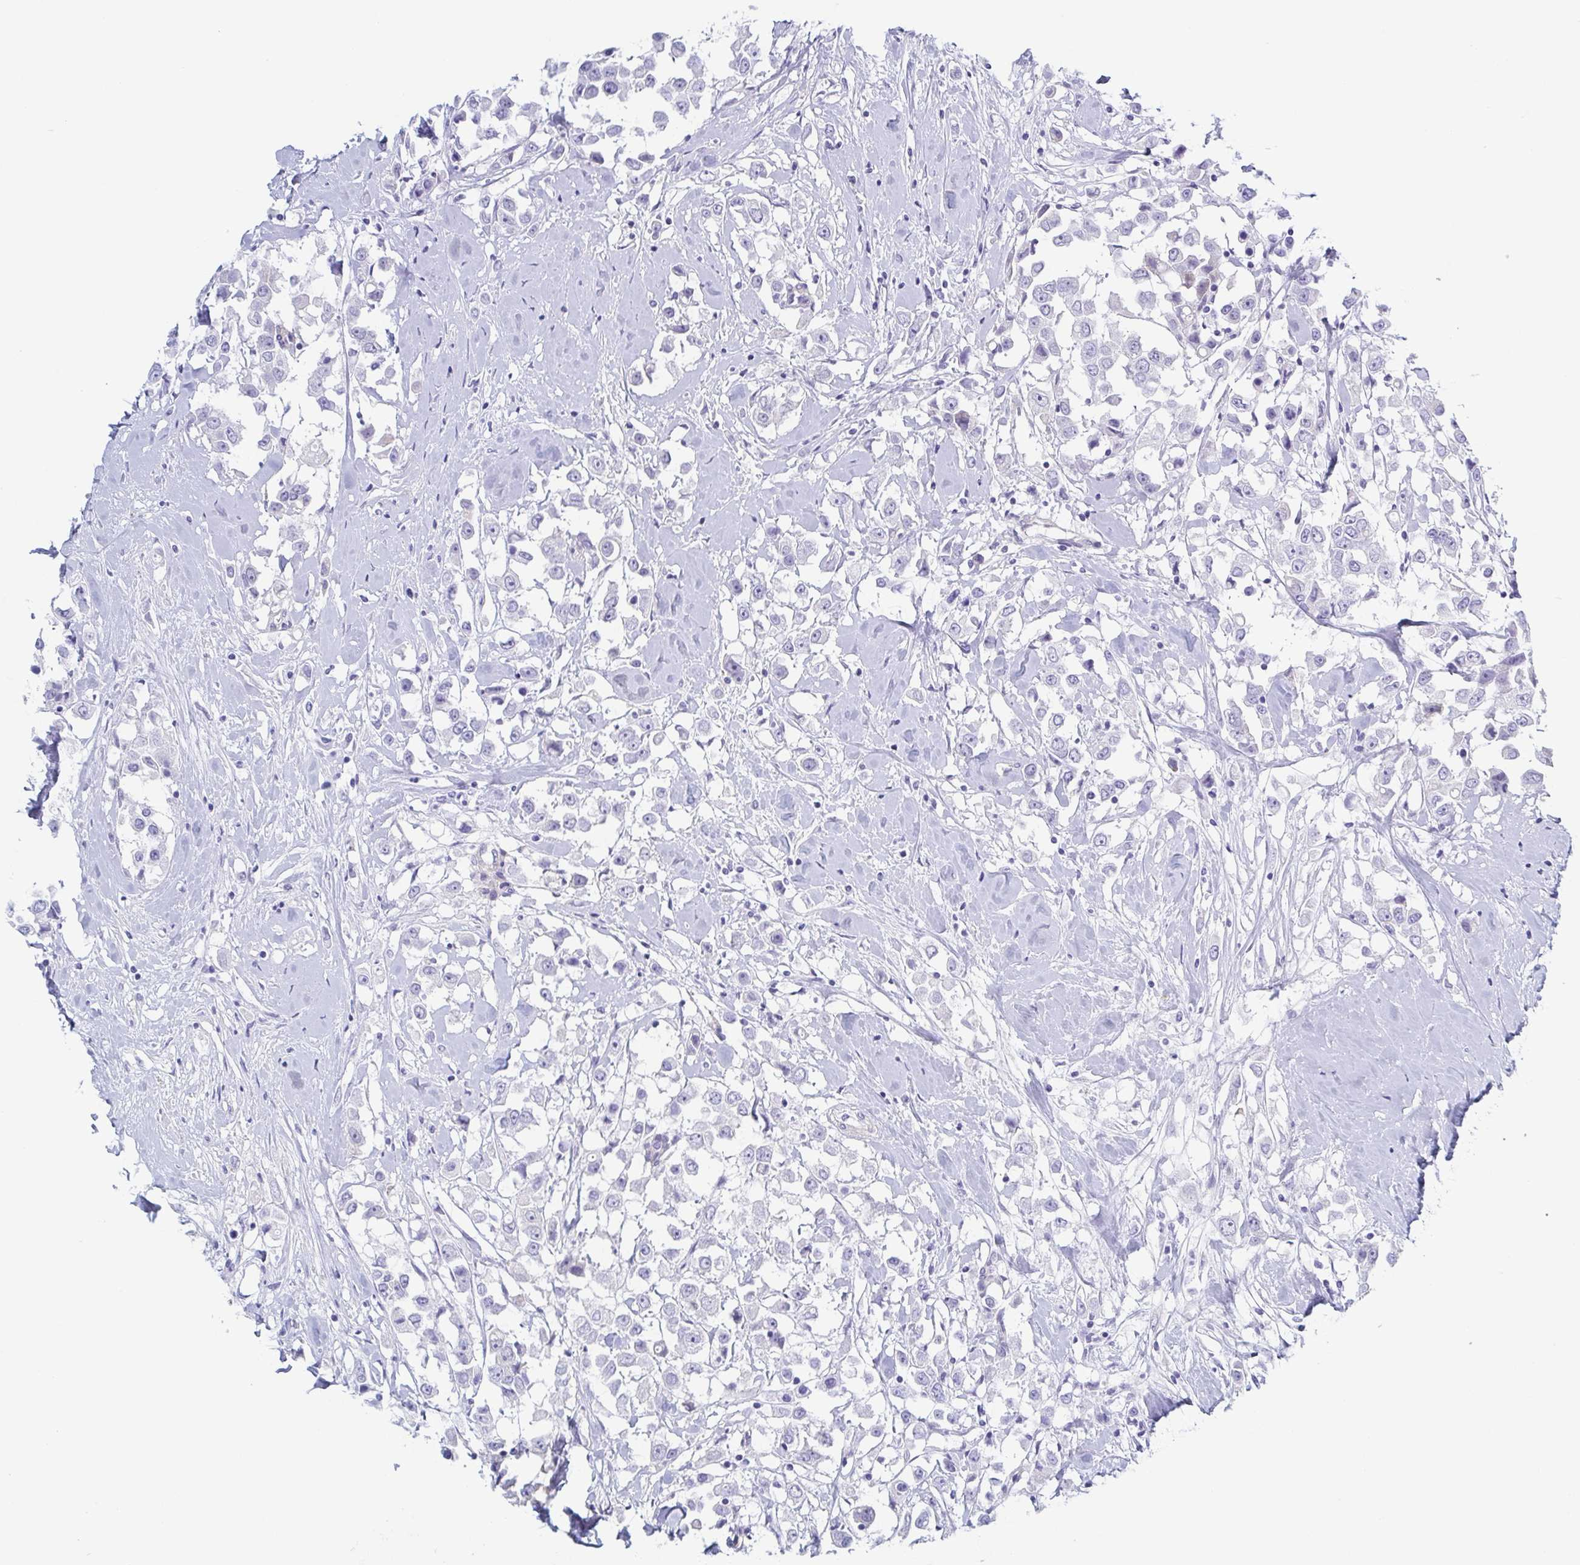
{"staining": {"intensity": "negative", "quantity": "none", "location": "none"}, "tissue": "breast cancer", "cell_type": "Tumor cells", "image_type": "cancer", "snomed": [{"axis": "morphology", "description": "Duct carcinoma"}, {"axis": "topography", "description": "Breast"}], "caption": "IHC histopathology image of human invasive ductal carcinoma (breast) stained for a protein (brown), which reveals no staining in tumor cells.", "gene": "DYNC1I1", "patient": {"sex": "female", "age": 61}}